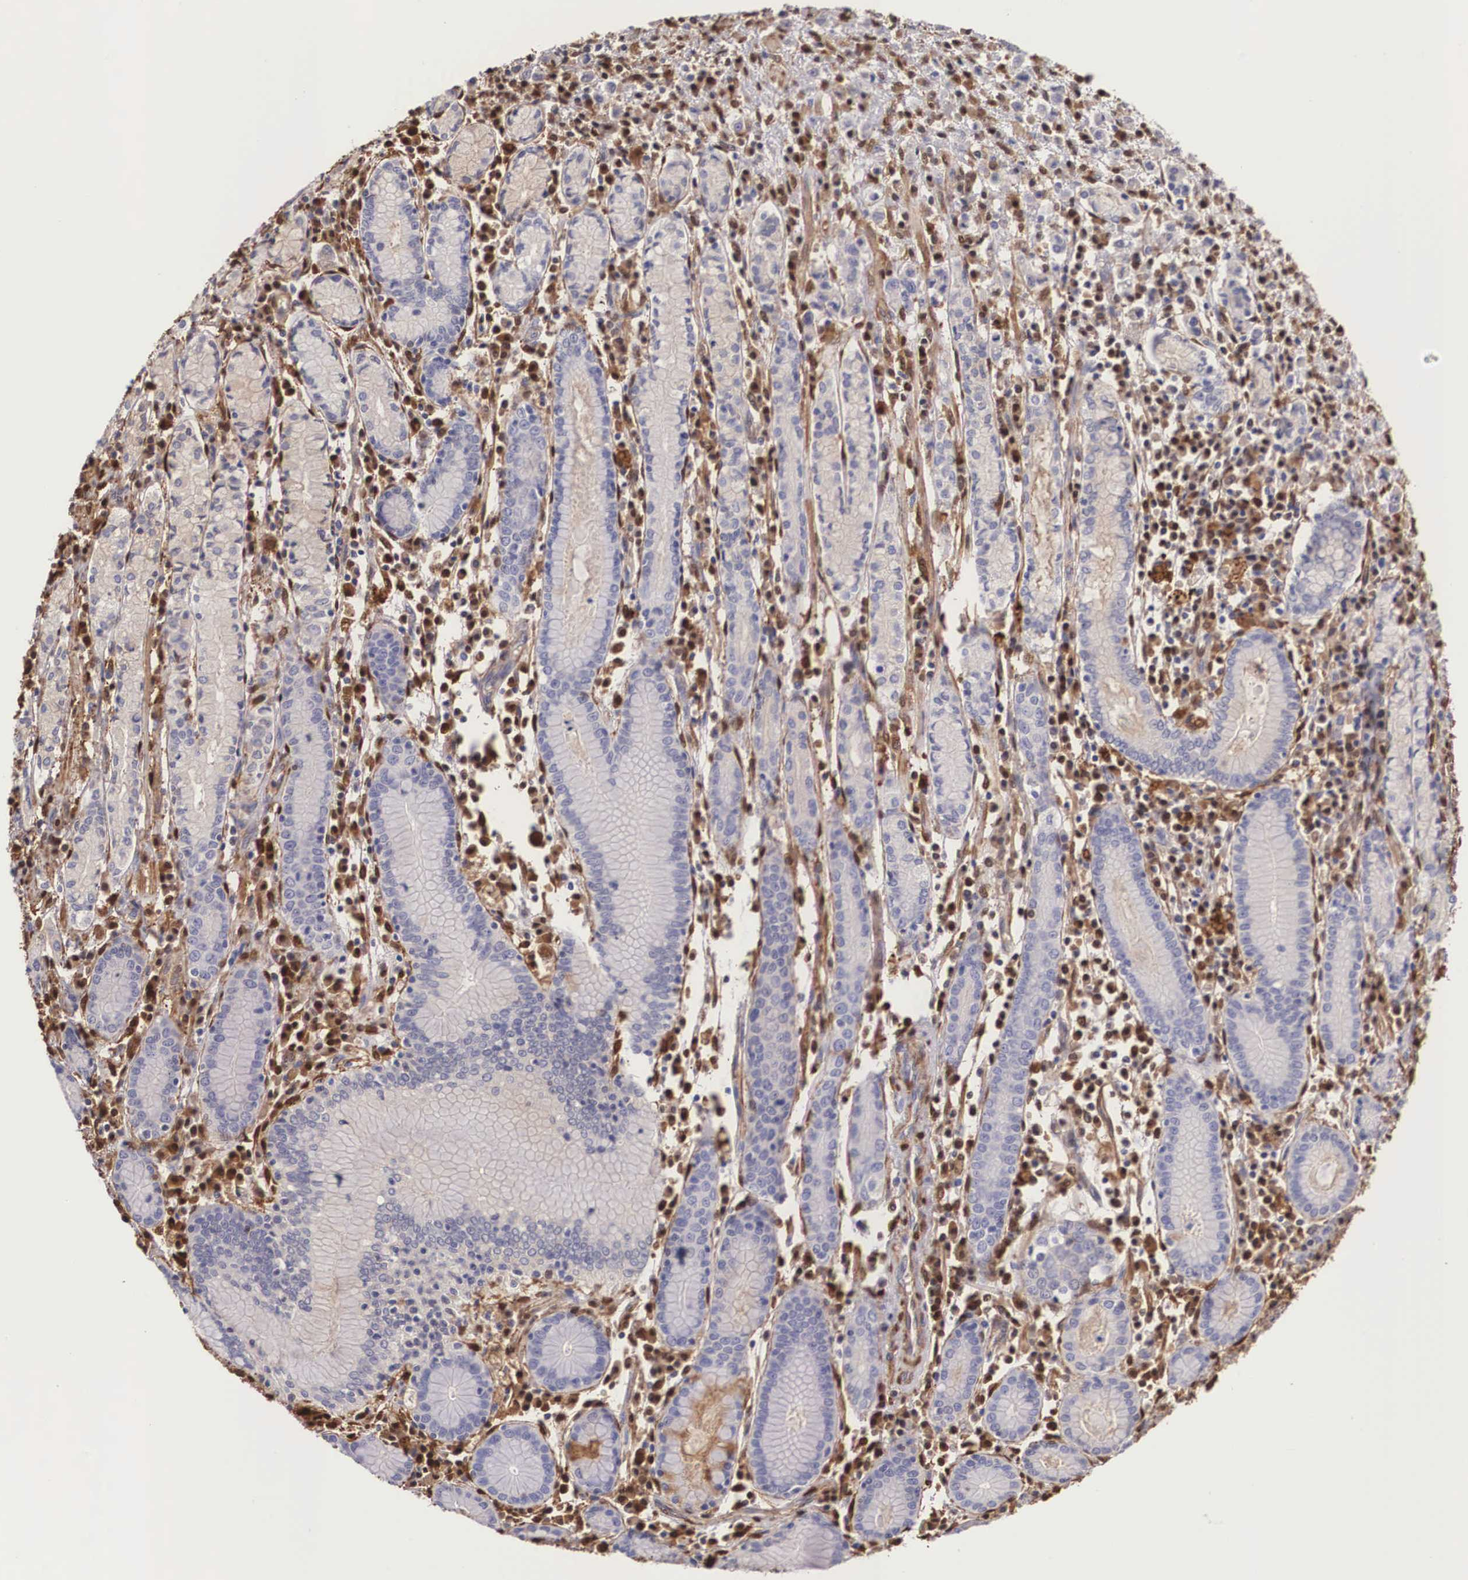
{"staining": {"intensity": "negative", "quantity": "none", "location": "none"}, "tissue": "stomach cancer", "cell_type": "Tumor cells", "image_type": "cancer", "snomed": [{"axis": "morphology", "description": "Adenocarcinoma, NOS"}, {"axis": "topography", "description": "Stomach, lower"}], "caption": "Image shows no protein expression in tumor cells of stomach adenocarcinoma tissue. The staining is performed using DAB brown chromogen with nuclei counter-stained in using hematoxylin.", "gene": "LGALS1", "patient": {"sex": "male", "age": 88}}